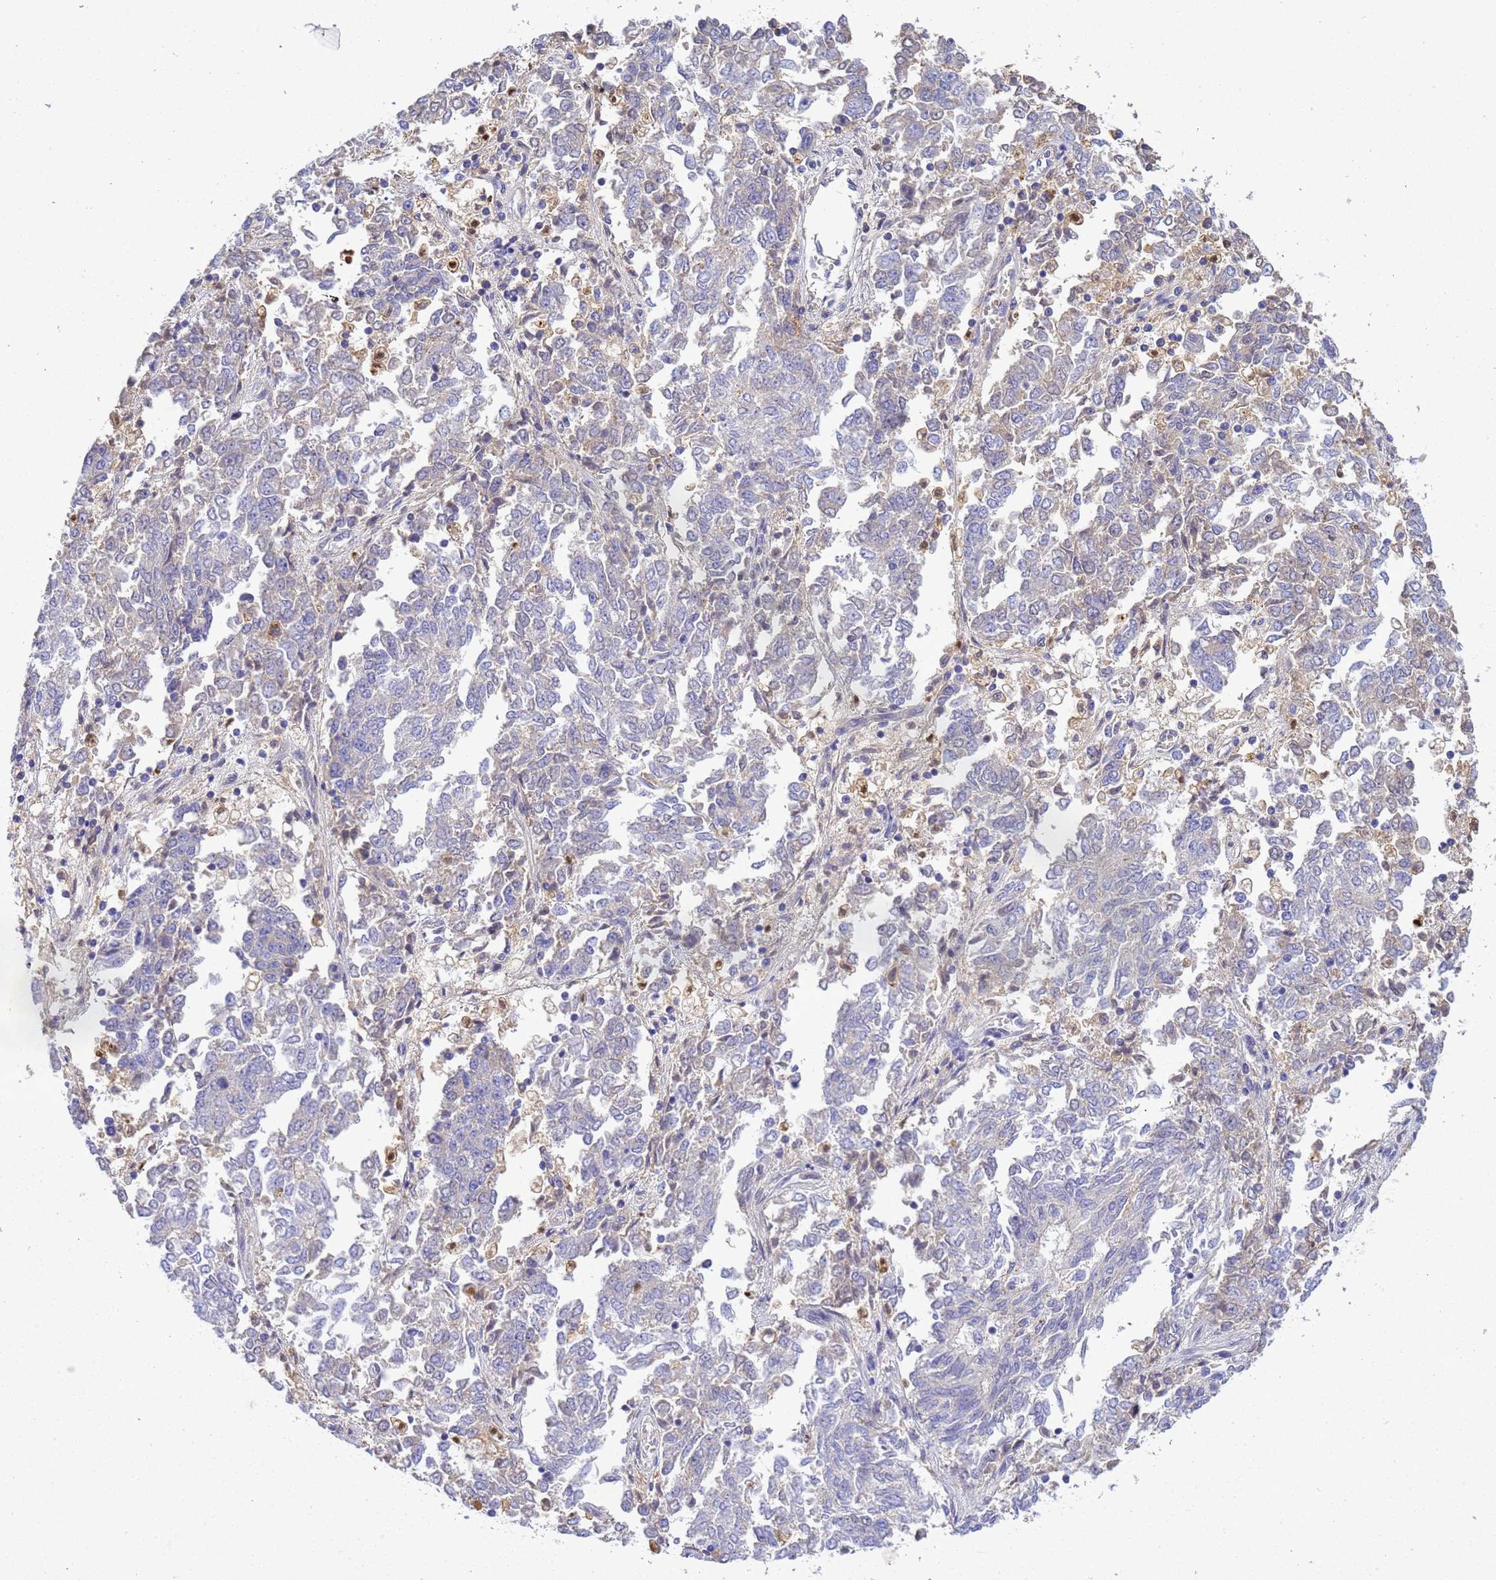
{"staining": {"intensity": "negative", "quantity": "none", "location": "none"}, "tissue": "endometrial cancer", "cell_type": "Tumor cells", "image_type": "cancer", "snomed": [{"axis": "morphology", "description": "Adenocarcinoma, NOS"}, {"axis": "topography", "description": "Endometrium"}], "caption": "The histopathology image reveals no staining of tumor cells in endometrial cancer (adenocarcinoma).", "gene": "TBCD", "patient": {"sex": "female", "age": 80}}